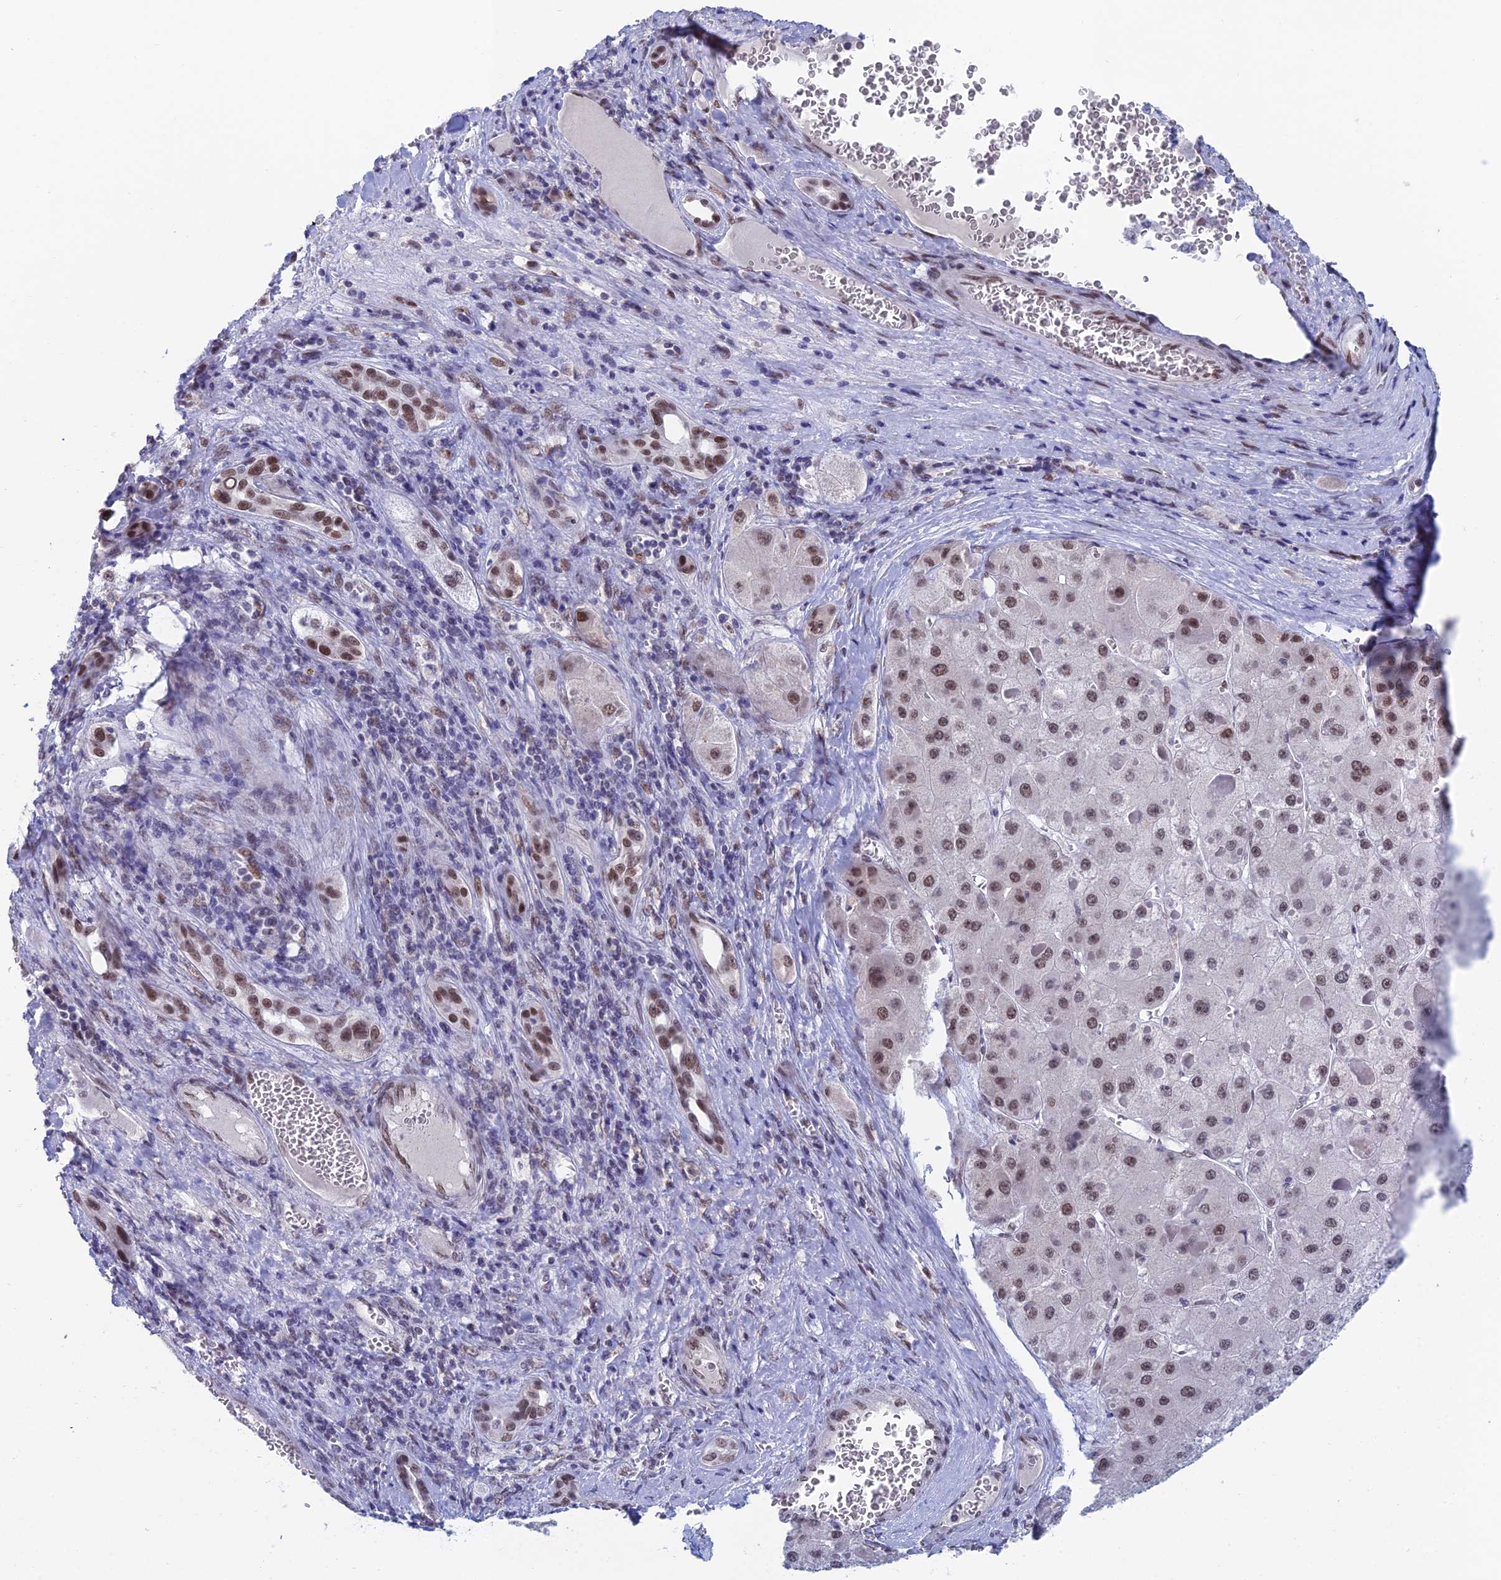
{"staining": {"intensity": "moderate", "quantity": "25%-75%", "location": "nuclear"}, "tissue": "liver cancer", "cell_type": "Tumor cells", "image_type": "cancer", "snomed": [{"axis": "morphology", "description": "Carcinoma, Hepatocellular, NOS"}, {"axis": "topography", "description": "Liver"}], "caption": "Immunohistochemistry histopathology image of neoplastic tissue: human liver cancer (hepatocellular carcinoma) stained using immunohistochemistry displays medium levels of moderate protein expression localized specifically in the nuclear of tumor cells, appearing as a nuclear brown color.", "gene": "NABP2", "patient": {"sex": "female", "age": 73}}